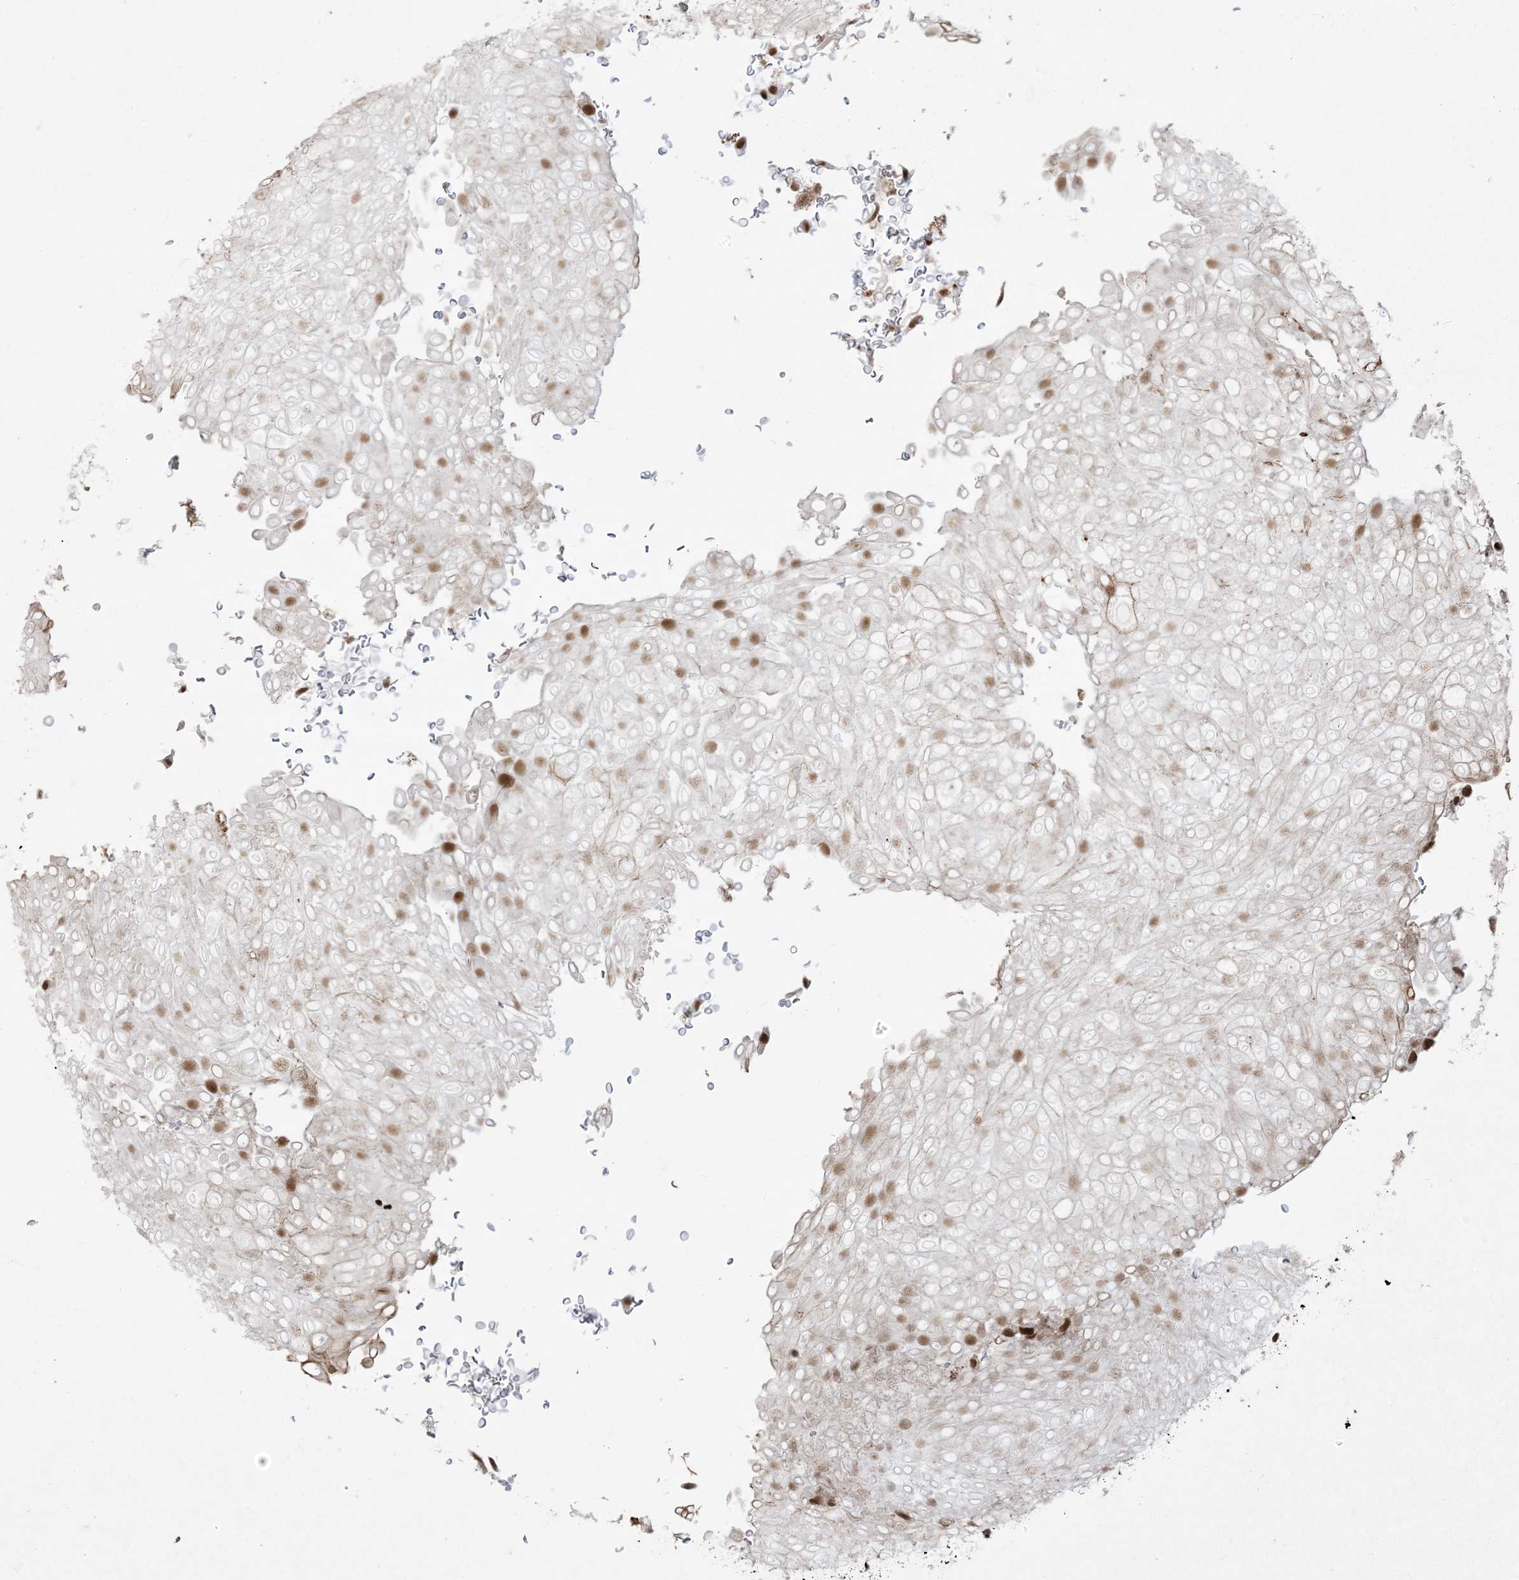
{"staining": {"intensity": "moderate", "quantity": "25%-75%", "location": "nuclear"}, "tissue": "urothelial cancer", "cell_type": "Tumor cells", "image_type": "cancer", "snomed": [{"axis": "morphology", "description": "Urothelial carcinoma, Low grade"}, {"axis": "topography", "description": "Urinary bladder"}], "caption": "Protein staining of urothelial cancer tissue reveals moderate nuclear staining in approximately 25%-75% of tumor cells.", "gene": "RBM10", "patient": {"sex": "male", "age": 78}}